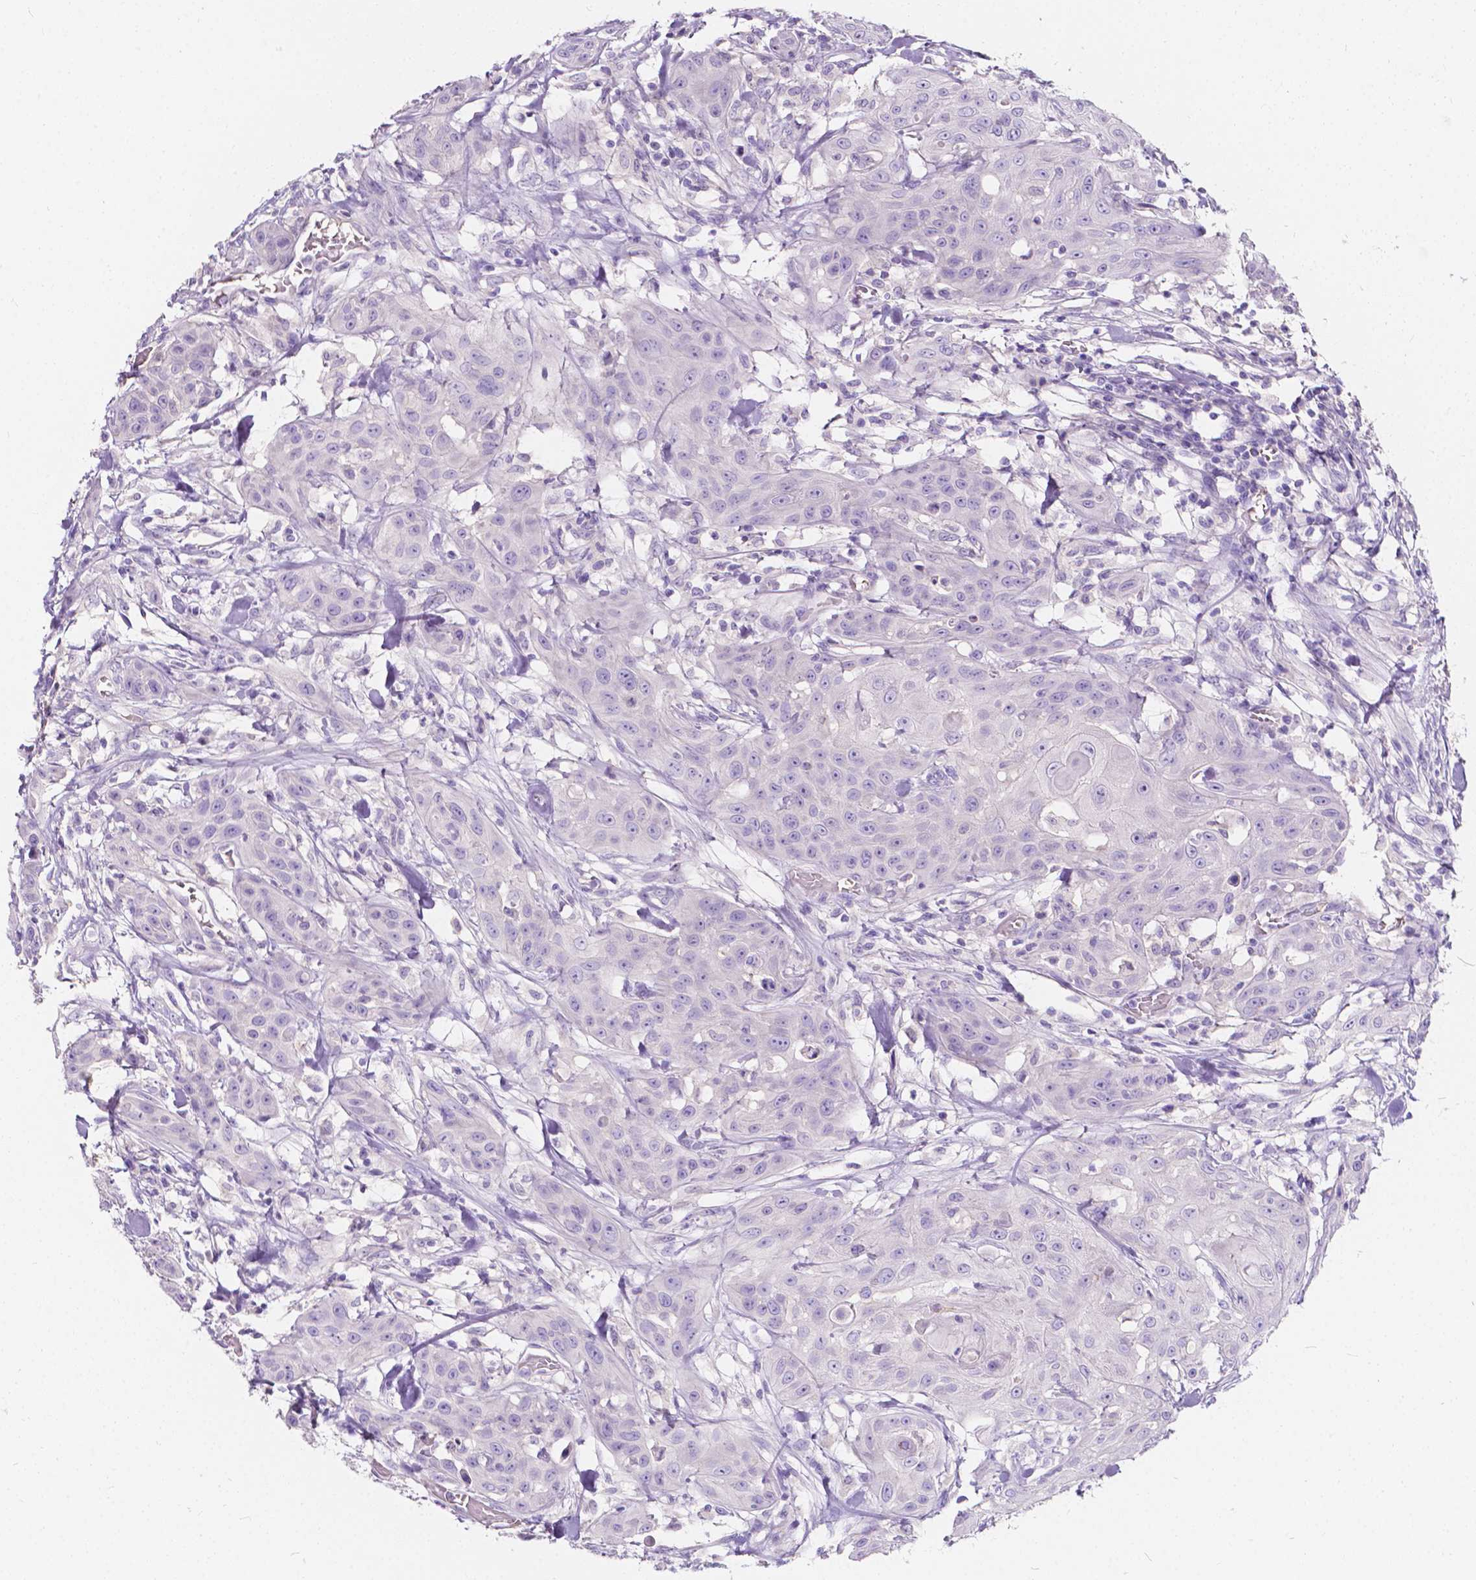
{"staining": {"intensity": "negative", "quantity": "none", "location": "none"}, "tissue": "head and neck cancer", "cell_type": "Tumor cells", "image_type": "cancer", "snomed": [{"axis": "morphology", "description": "Squamous cell carcinoma, NOS"}, {"axis": "topography", "description": "Oral tissue"}, {"axis": "topography", "description": "Head-Neck"}], "caption": "There is no significant positivity in tumor cells of head and neck cancer (squamous cell carcinoma).", "gene": "CLSTN2", "patient": {"sex": "female", "age": 55}}